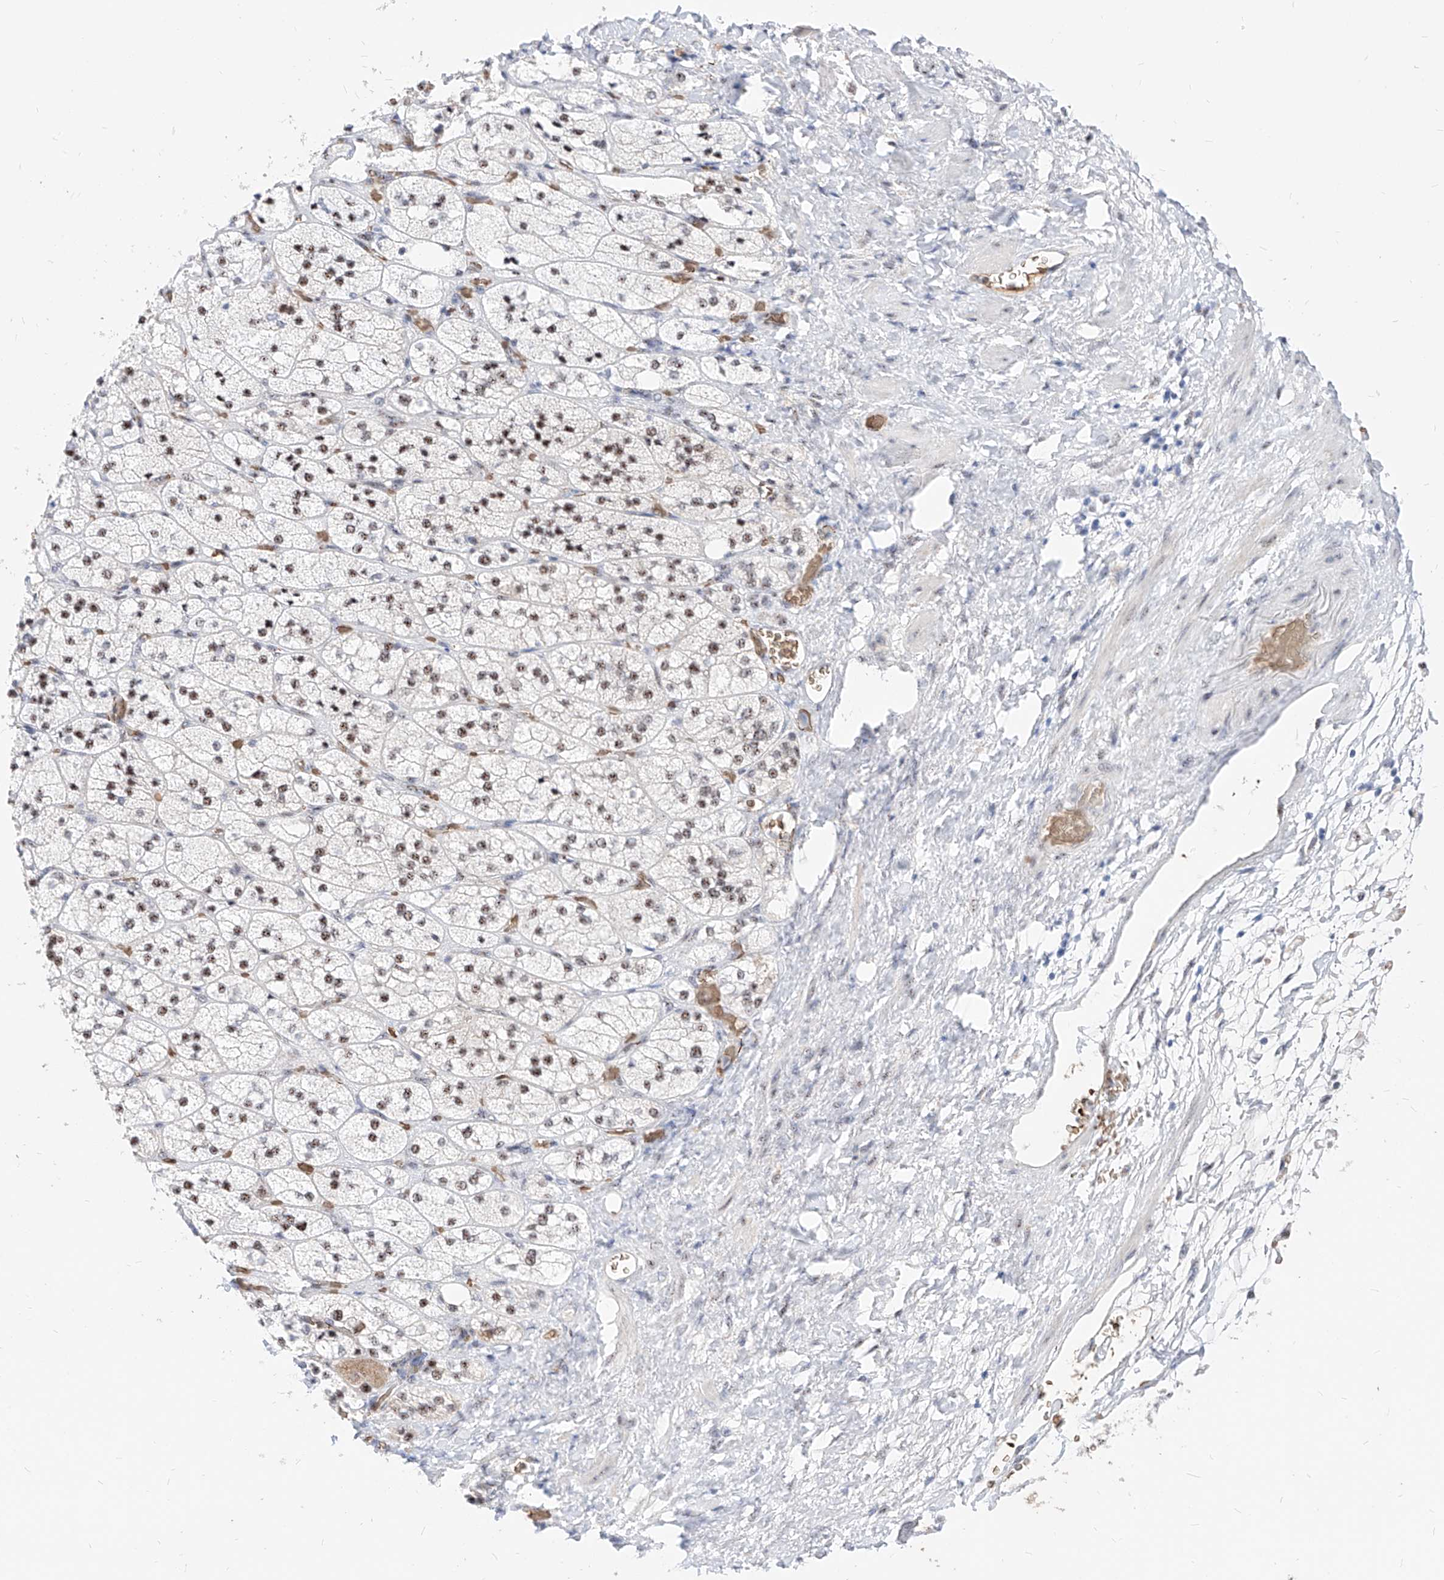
{"staining": {"intensity": "moderate", "quantity": ">75%", "location": "nuclear"}, "tissue": "adrenal gland", "cell_type": "Glandular cells", "image_type": "normal", "snomed": [{"axis": "morphology", "description": "Normal tissue, NOS"}, {"axis": "topography", "description": "Adrenal gland"}], "caption": "Adrenal gland stained with immunohistochemistry exhibits moderate nuclear positivity in about >75% of glandular cells. Using DAB (brown) and hematoxylin (blue) stains, captured at high magnification using brightfield microscopy.", "gene": "ZFP42", "patient": {"sex": "male", "age": 61}}